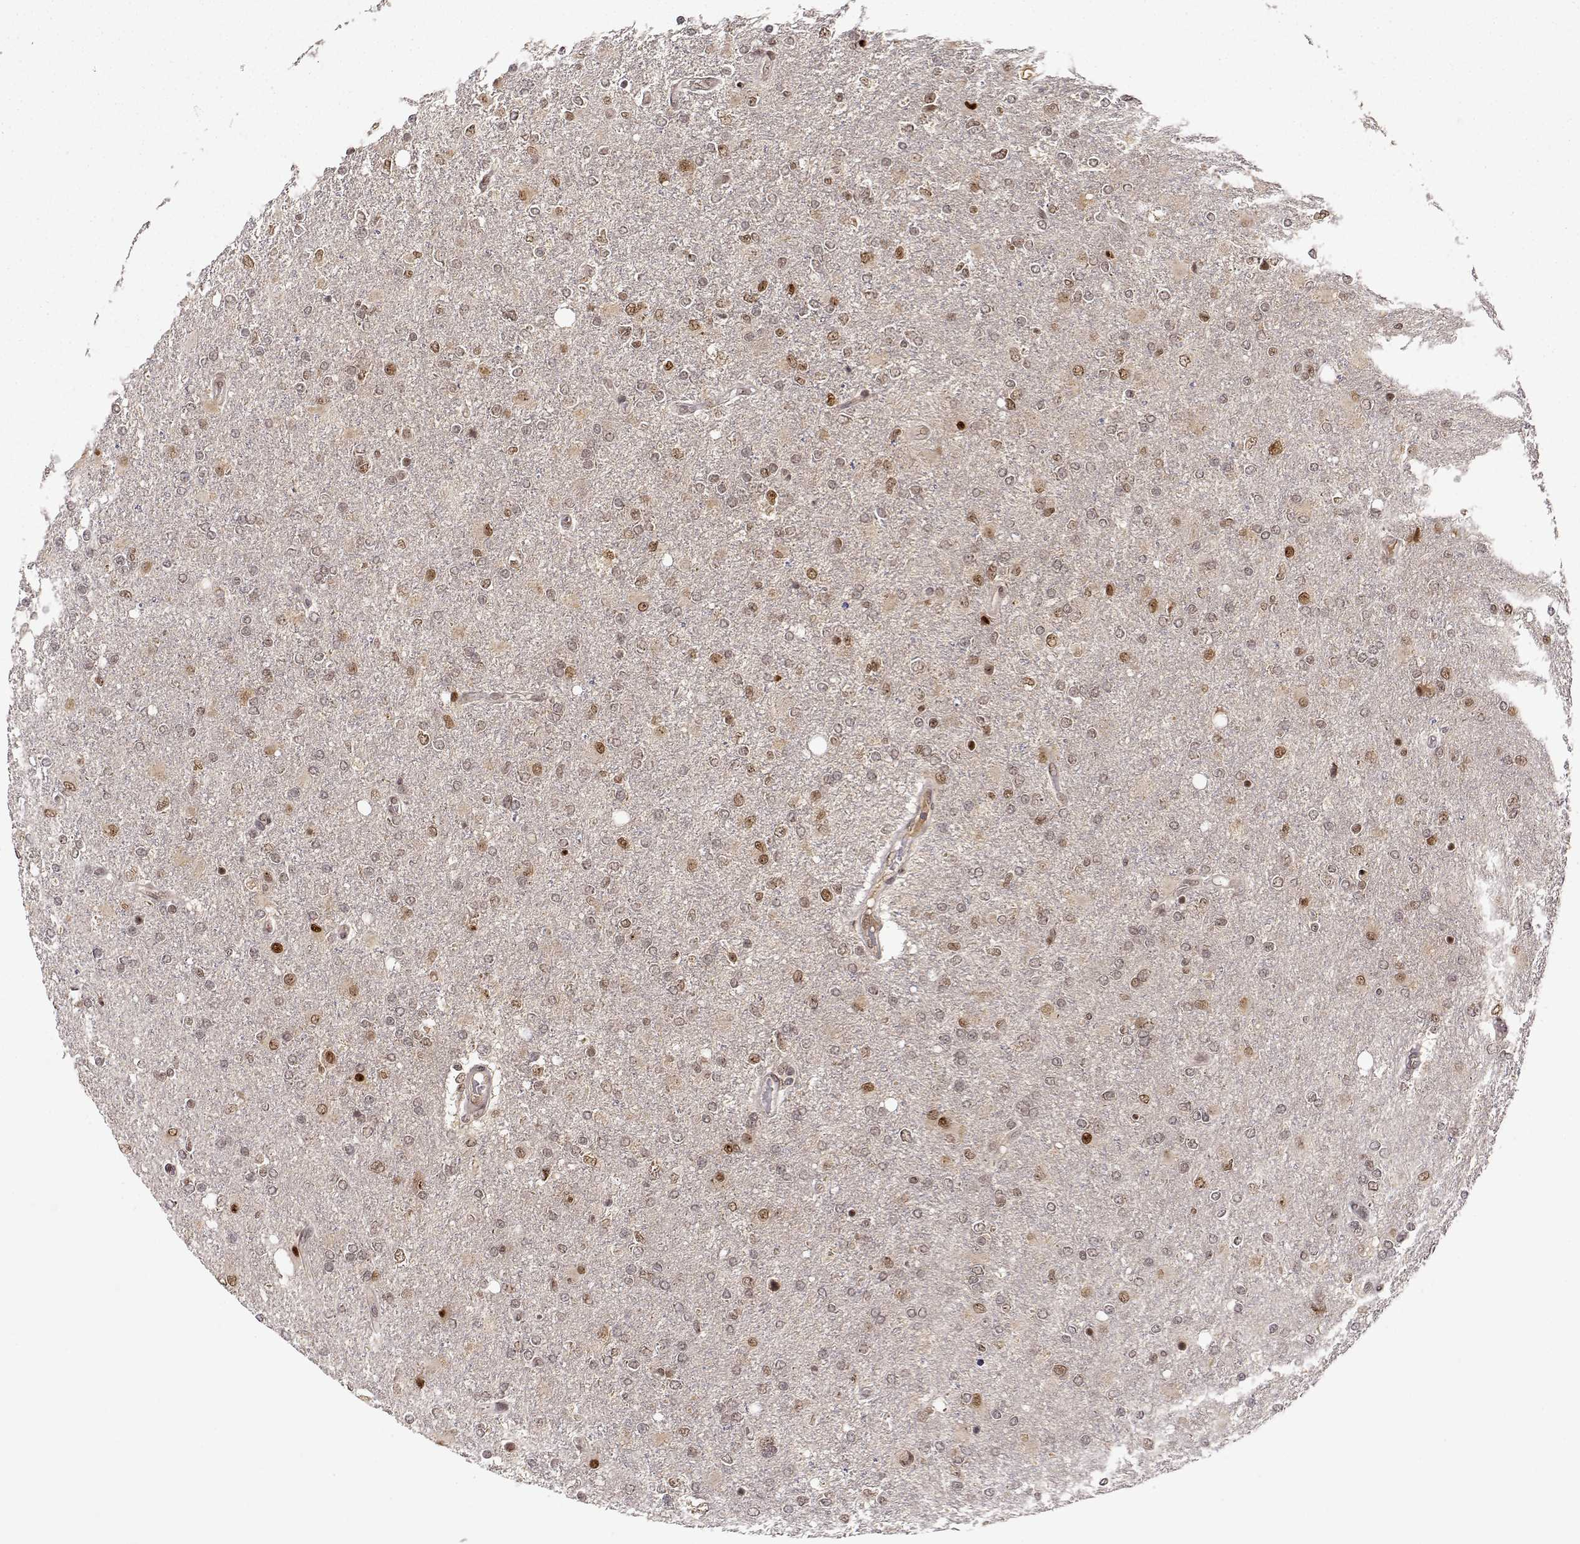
{"staining": {"intensity": "strong", "quantity": "<25%", "location": "nuclear"}, "tissue": "glioma", "cell_type": "Tumor cells", "image_type": "cancer", "snomed": [{"axis": "morphology", "description": "Glioma, malignant, High grade"}, {"axis": "topography", "description": "Cerebral cortex"}], "caption": "Protein staining of glioma tissue demonstrates strong nuclear positivity in approximately <25% of tumor cells. The protein of interest is shown in brown color, while the nuclei are stained blue.", "gene": "CSNK2A1", "patient": {"sex": "male", "age": 70}}